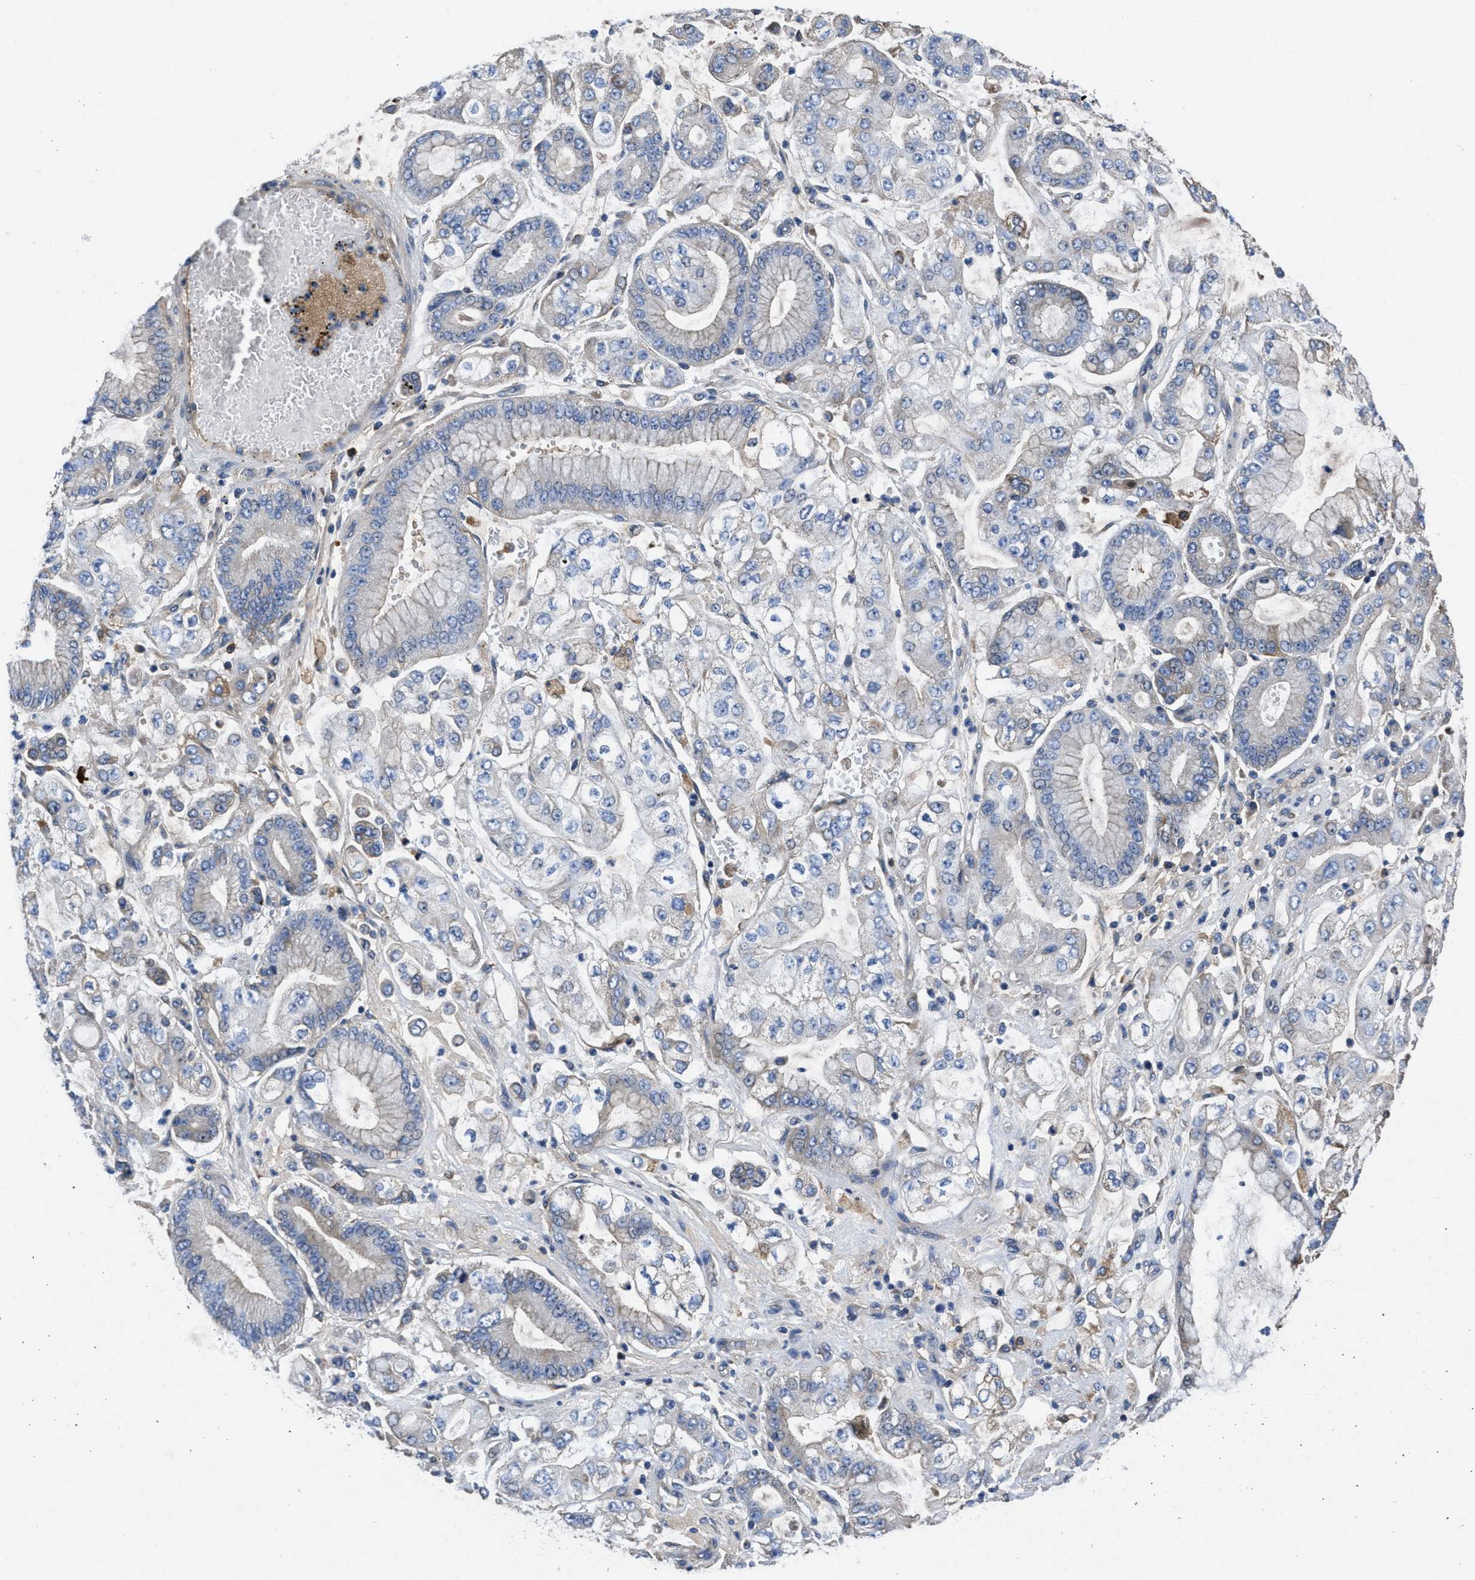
{"staining": {"intensity": "negative", "quantity": "none", "location": "none"}, "tissue": "stomach cancer", "cell_type": "Tumor cells", "image_type": "cancer", "snomed": [{"axis": "morphology", "description": "Adenocarcinoma, NOS"}, {"axis": "topography", "description": "Stomach"}], "caption": "The histopathology image reveals no significant expression in tumor cells of stomach adenocarcinoma. The staining was performed using DAB (3,3'-diaminobenzidine) to visualize the protein expression in brown, while the nuclei were stained in blue with hematoxylin (Magnification: 20x).", "gene": "GALK1", "patient": {"sex": "male", "age": 76}}